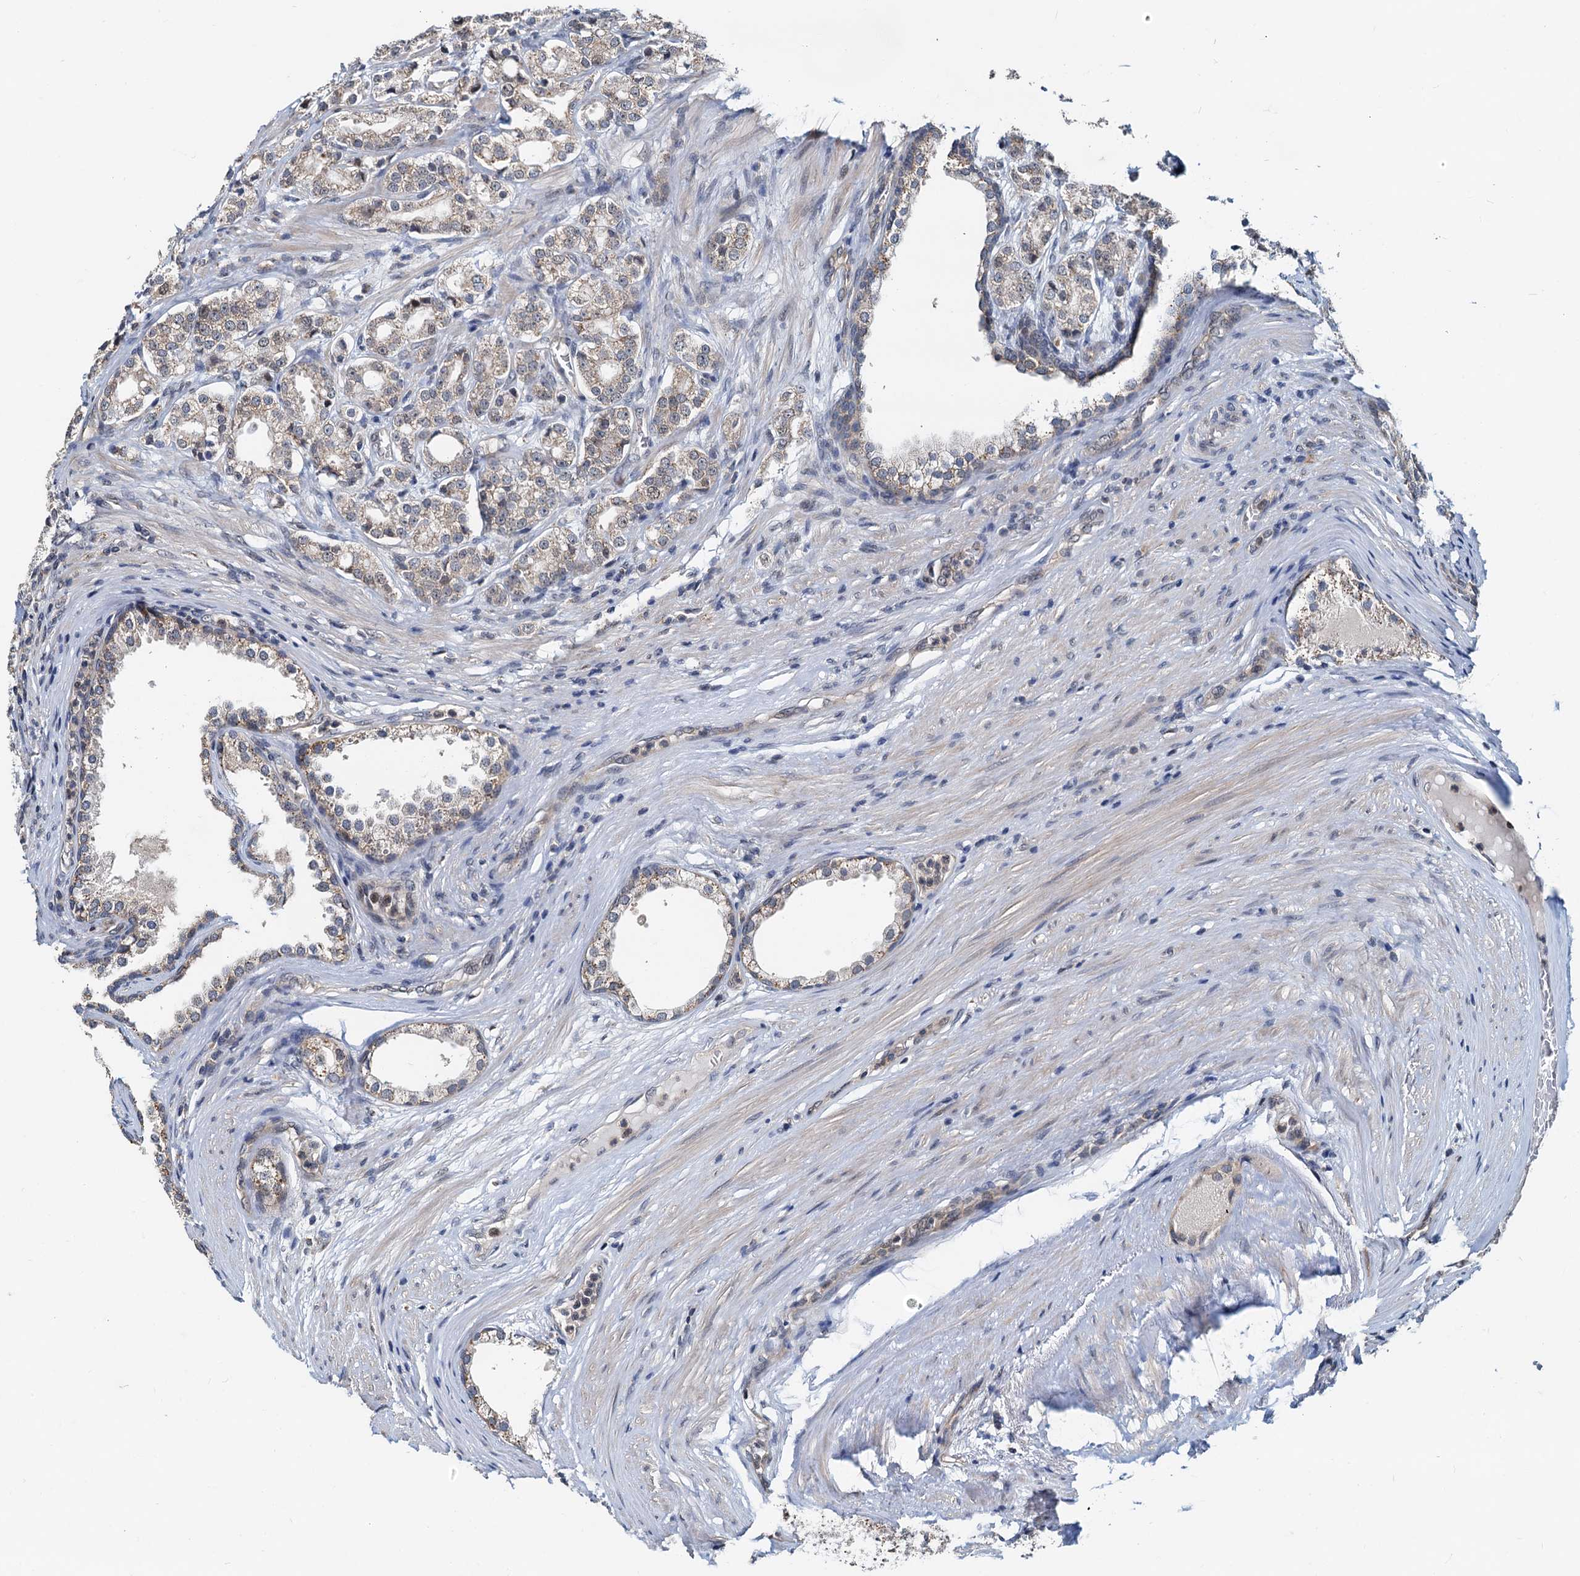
{"staining": {"intensity": "weak", "quantity": "25%-75%", "location": "cytoplasmic/membranous"}, "tissue": "prostate cancer", "cell_type": "Tumor cells", "image_type": "cancer", "snomed": [{"axis": "morphology", "description": "Adenocarcinoma, High grade"}, {"axis": "topography", "description": "Prostate"}], "caption": "Weak cytoplasmic/membranous protein staining is seen in approximately 25%-75% of tumor cells in prostate cancer (high-grade adenocarcinoma).", "gene": "MCMBP", "patient": {"sex": "male", "age": 69}}